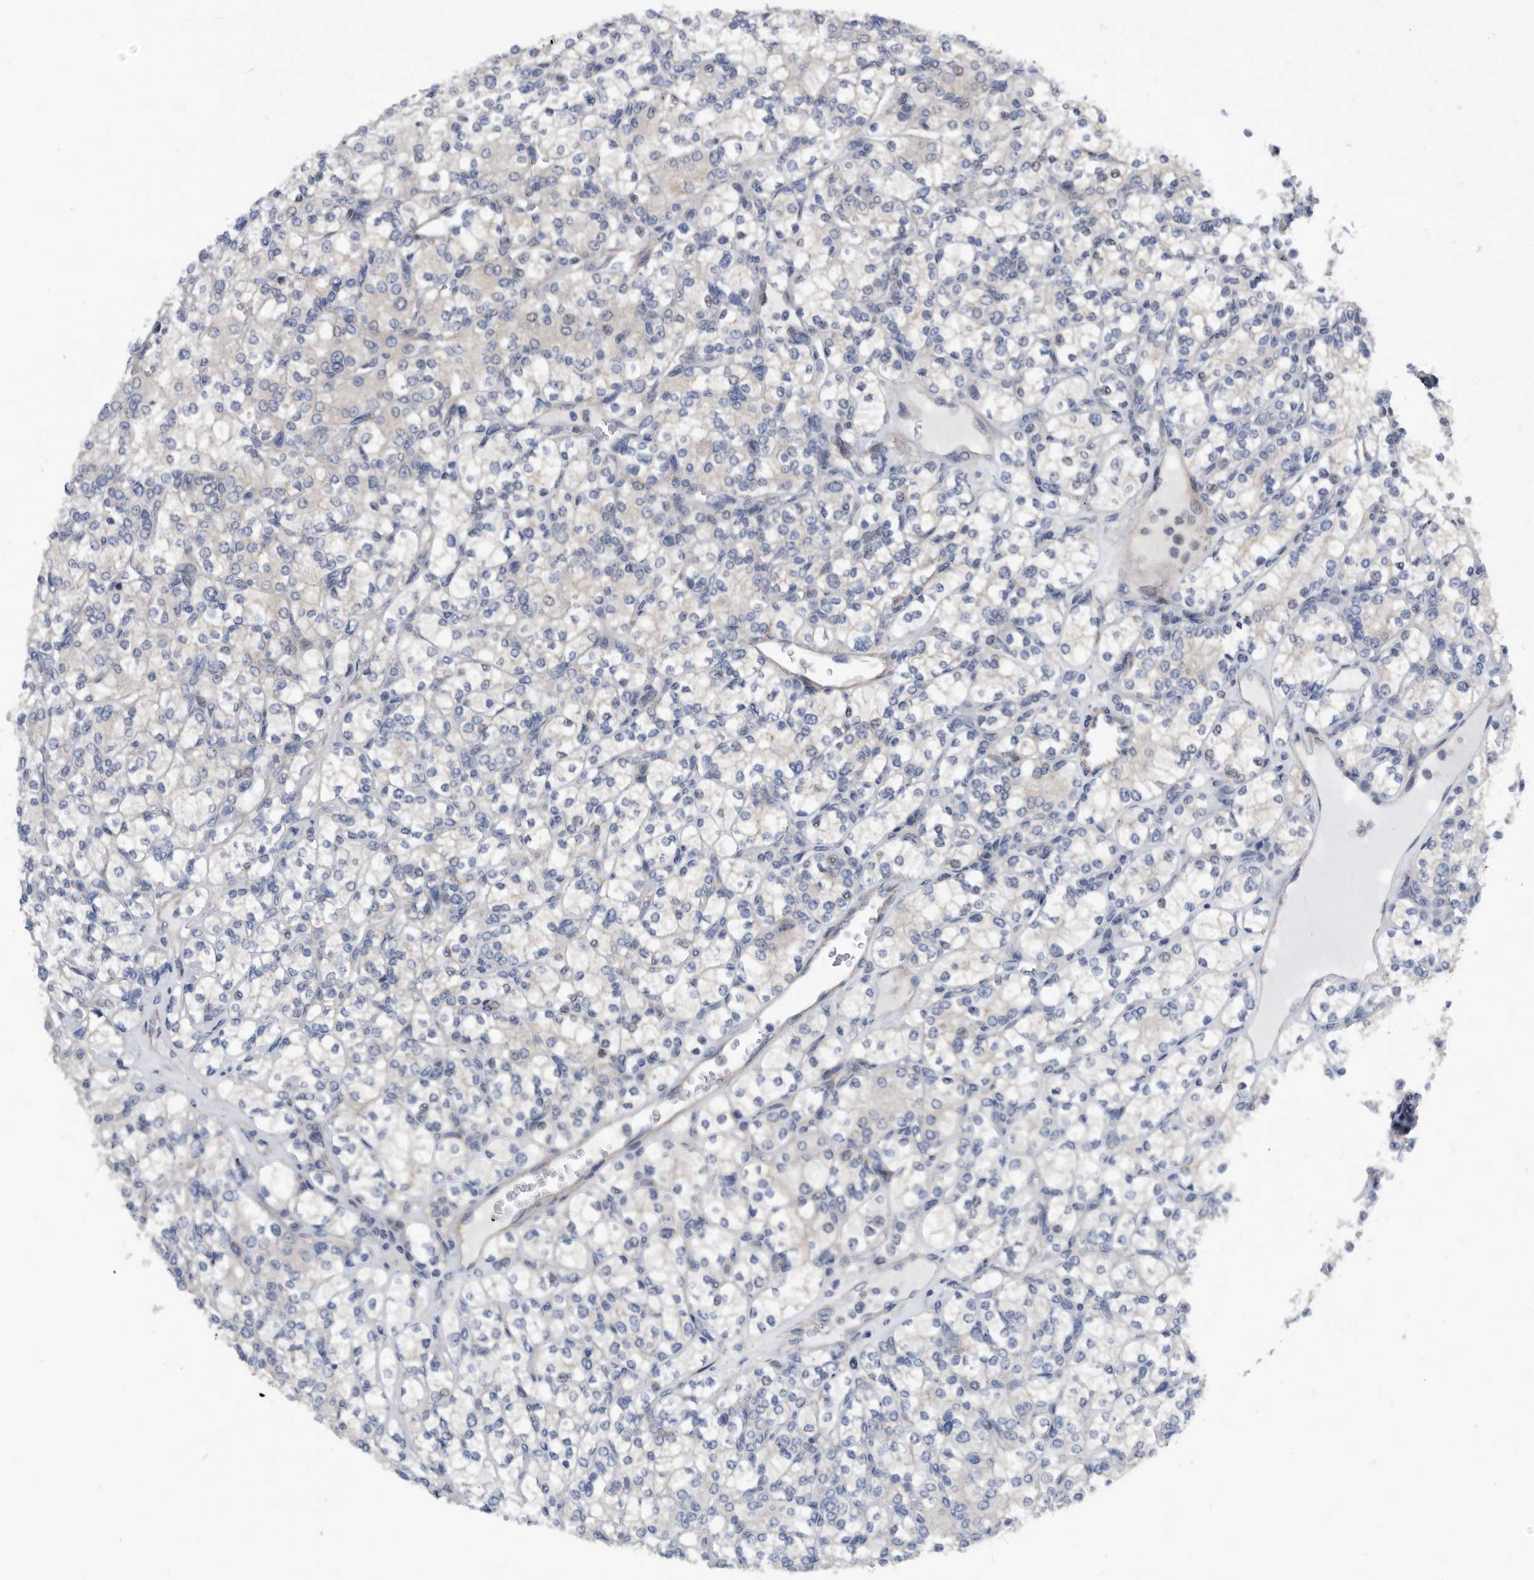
{"staining": {"intensity": "negative", "quantity": "none", "location": "none"}, "tissue": "renal cancer", "cell_type": "Tumor cells", "image_type": "cancer", "snomed": [{"axis": "morphology", "description": "Adenocarcinoma, NOS"}, {"axis": "topography", "description": "Kidney"}], "caption": "Adenocarcinoma (renal) was stained to show a protein in brown. There is no significant staining in tumor cells.", "gene": "SERINC2", "patient": {"sex": "male", "age": 77}}